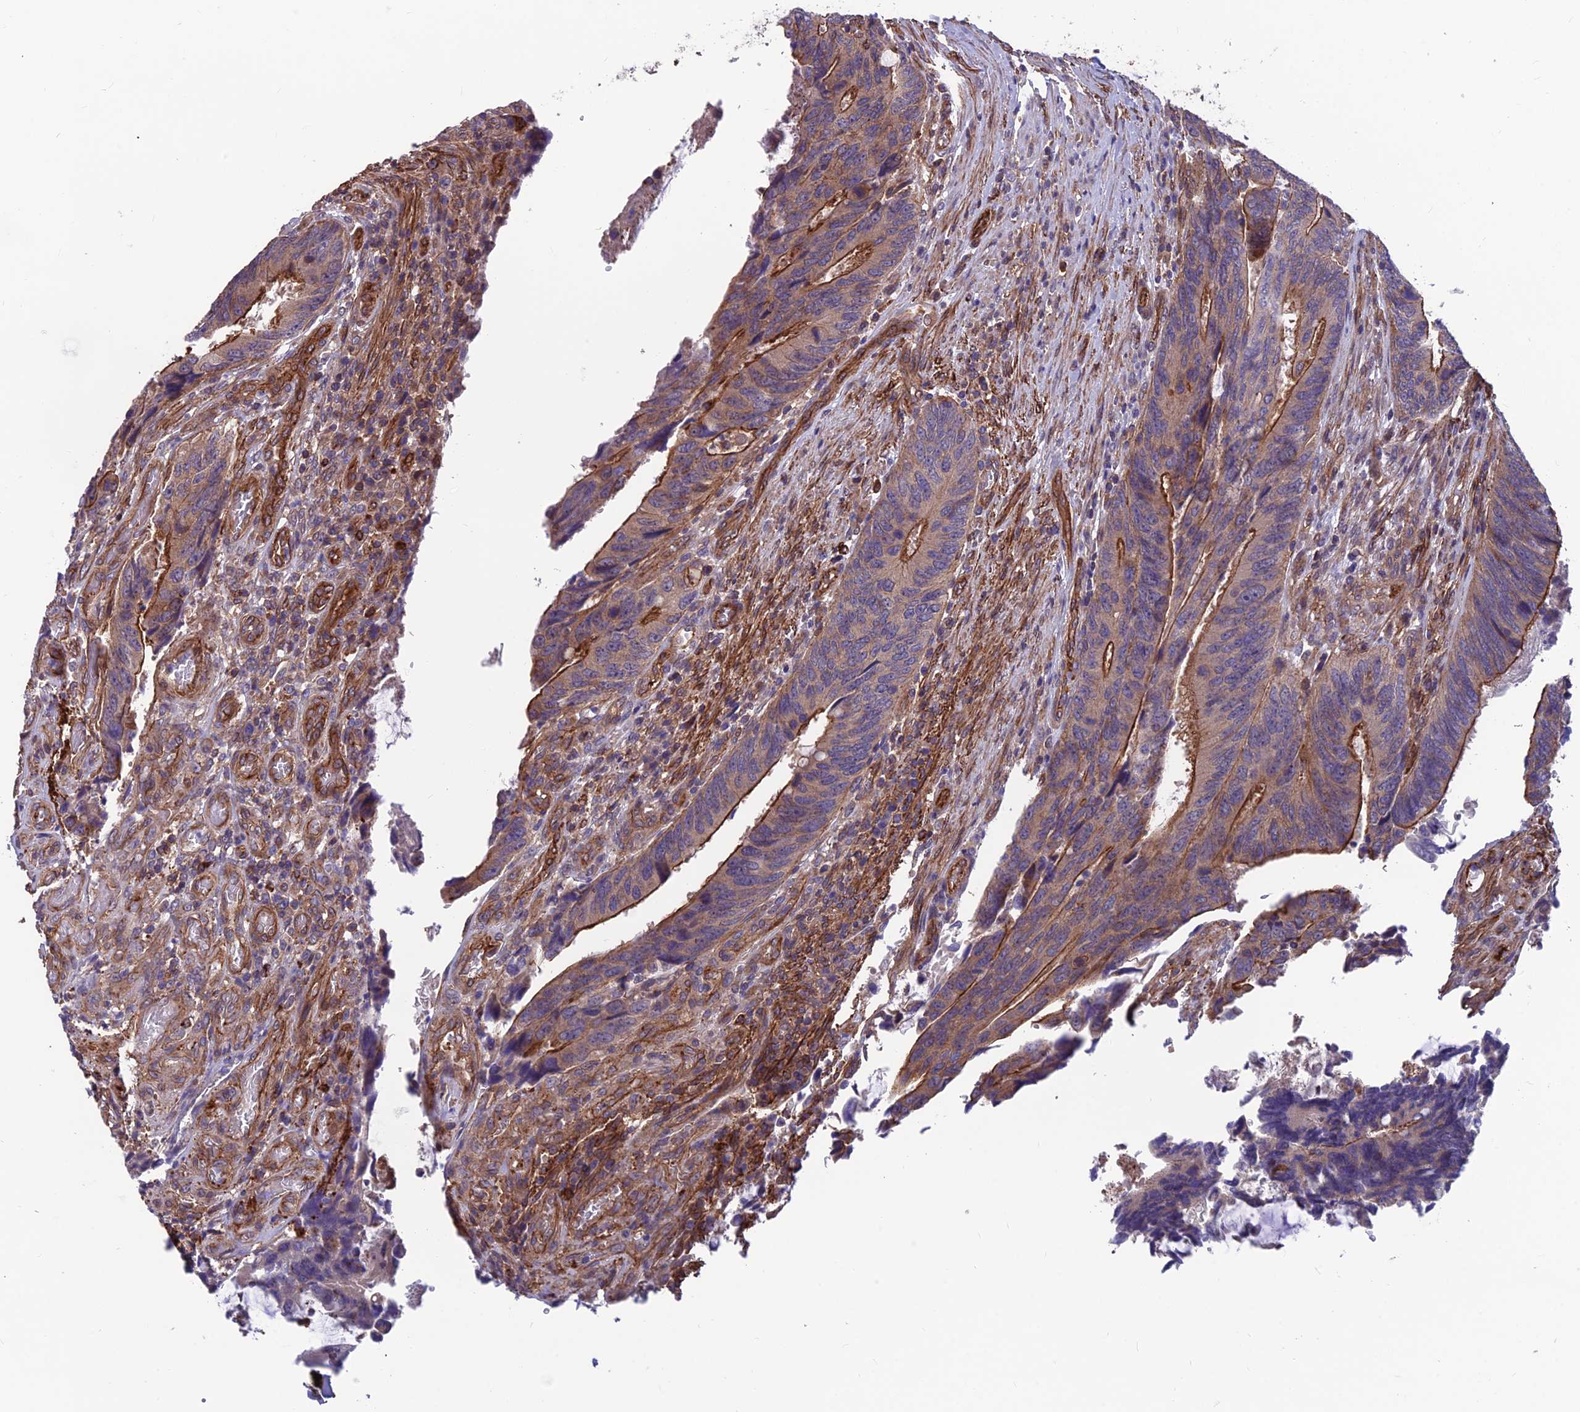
{"staining": {"intensity": "strong", "quantity": "25%-75%", "location": "cytoplasmic/membranous"}, "tissue": "colorectal cancer", "cell_type": "Tumor cells", "image_type": "cancer", "snomed": [{"axis": "morphology", "description": "Adenocarcinoma, NOS"}, {"axis": "topography", "description": "Colon"}], "caption": "Immunohistochemical staining of colorectal adenocarcinoma demonstrates high levels of strong cytoplasmic/membranous expression in approximately 25%-75% of tumor cells.", "gene": "RTN4RL1", "patient": {"sex": "male", "age": 87}}